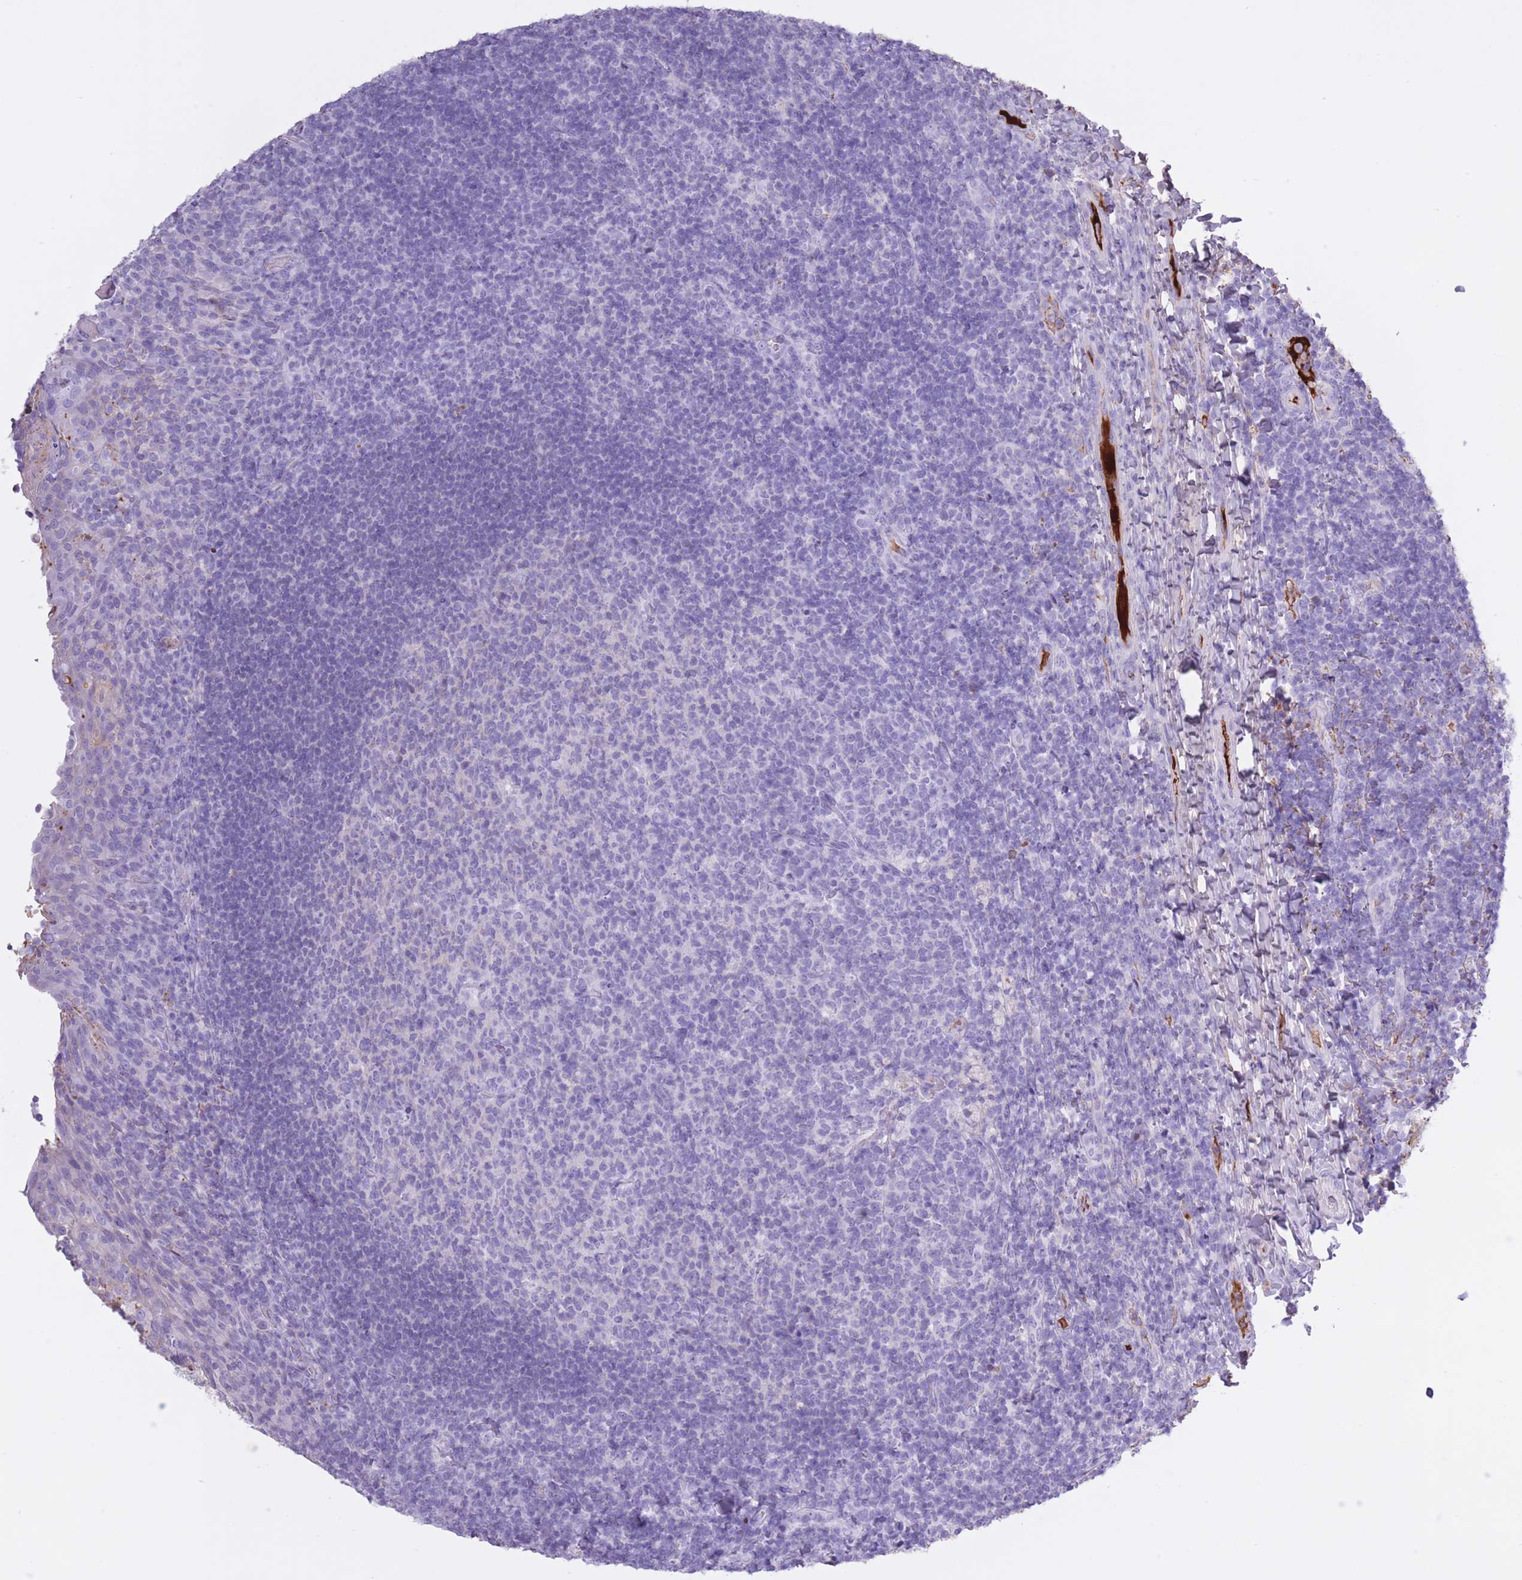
{"staining": {"intensity": "negative", "quantity": "none", "location": "none"}, "tissue": "tonsil", "cell_type": "Germinal center cells", "image_type": "normal", "snomed": [{"axis": "morphology", "description": "Normal tissue, NOS"}, {"axis": "topography", "description": "Tonsil"}], "caption": "DAB immunohistochemical staining of benign human tonsil reveals no significant expression in germinal center cells.", "gene": "AP3S1", "patient": {"sex": "female", "age": 10}}